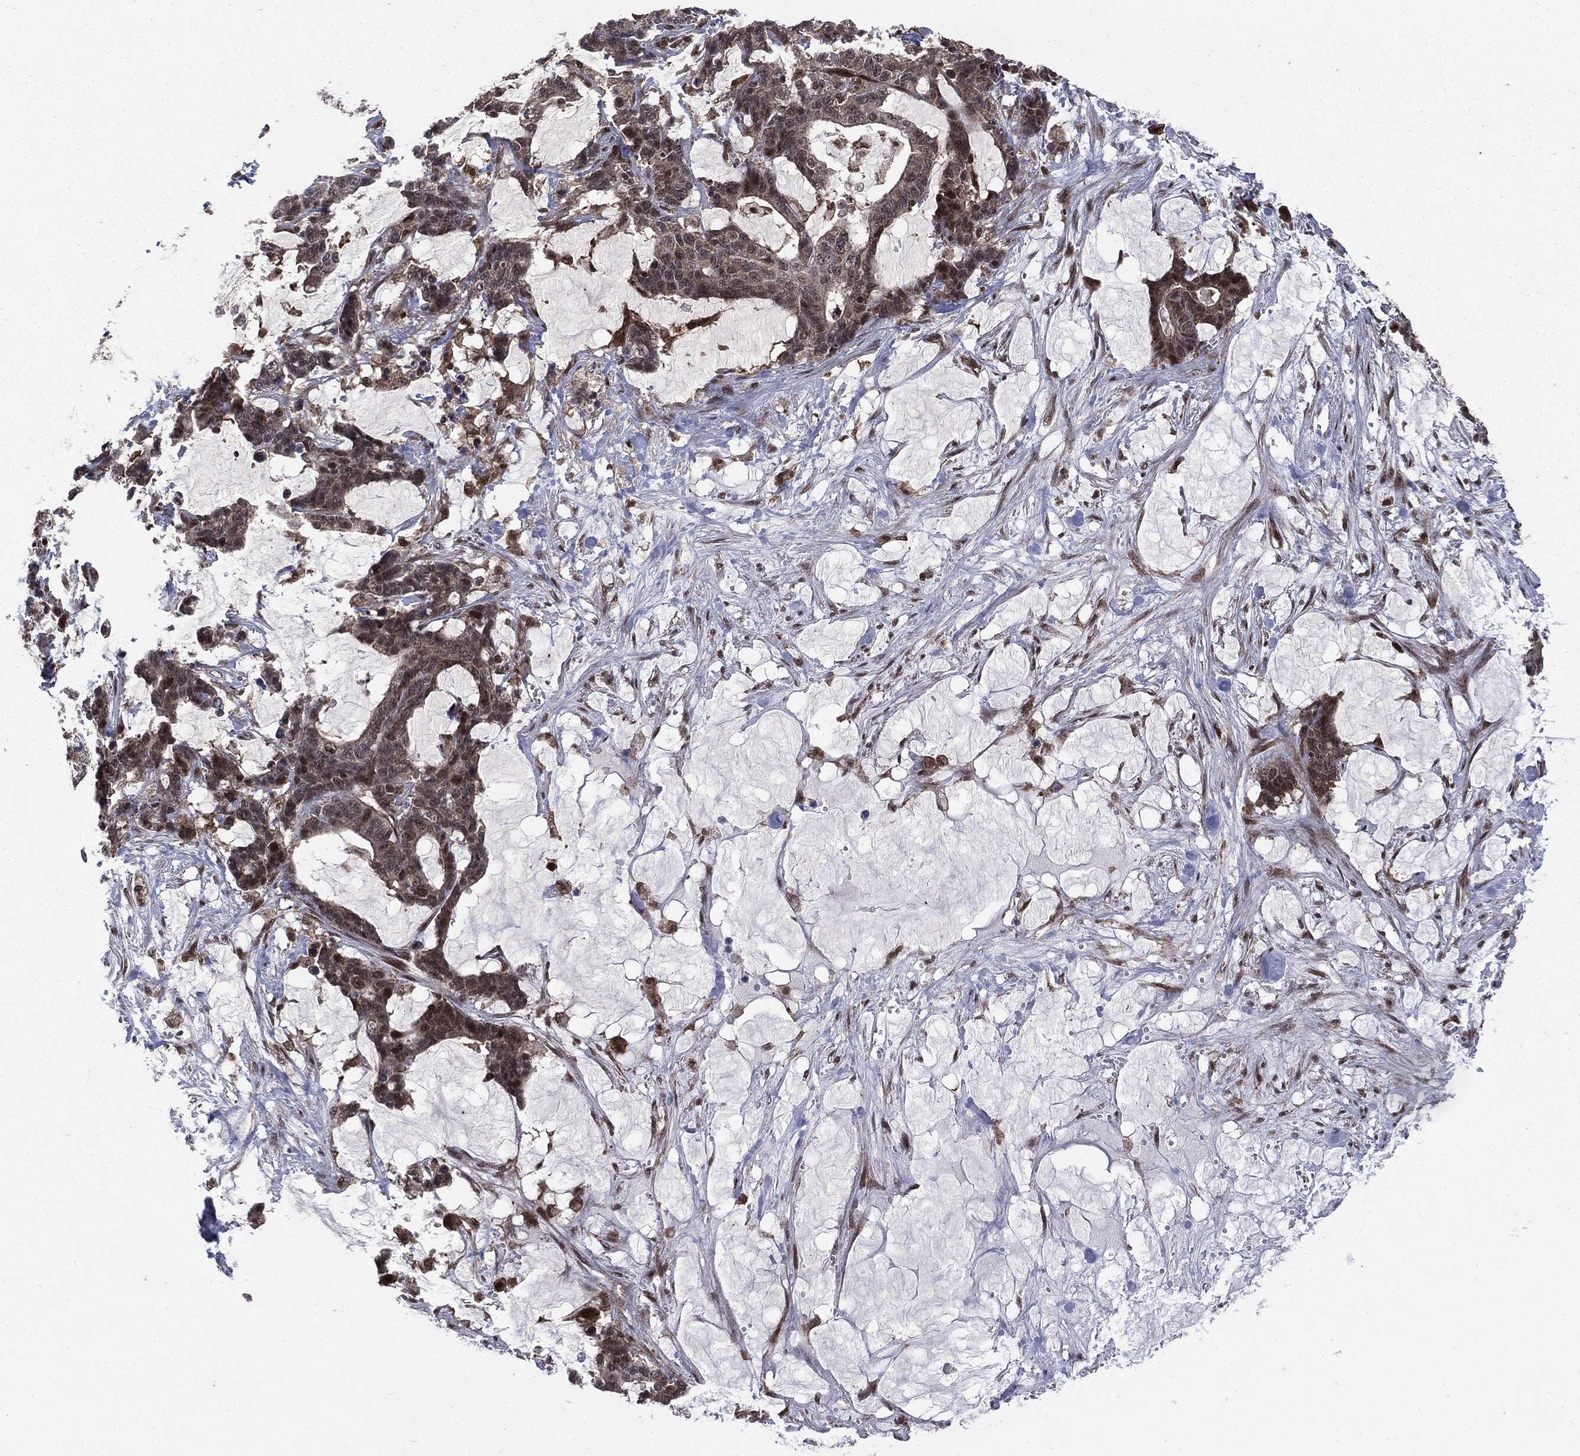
{"staining": {"intensity": "weak", "quantity": "25%-75%", "location": "cytoplasmic/membranous,nuclear"}, "tissue": "stomach cancer", "cell_type": "Tumor cells", "image_type": "cancer", "snomed": [{"axis": "morphology", "description": "Normal tissue, NOS"}, {"axis": "morphology", "description": "Adenocarcinoma, NOS"}, {"axis": "topography", "description": "Stomach"}], "caption": "Immunohistochemical staining of human stomach cancer shows low levels of weak cytoplasmic/membranous and nuclear protein expression in about 25%-75% of tumor cells. Nuclei are stained in blue.", "gene": "PTPA", "patient": {"sex": "female", "age": 64}}